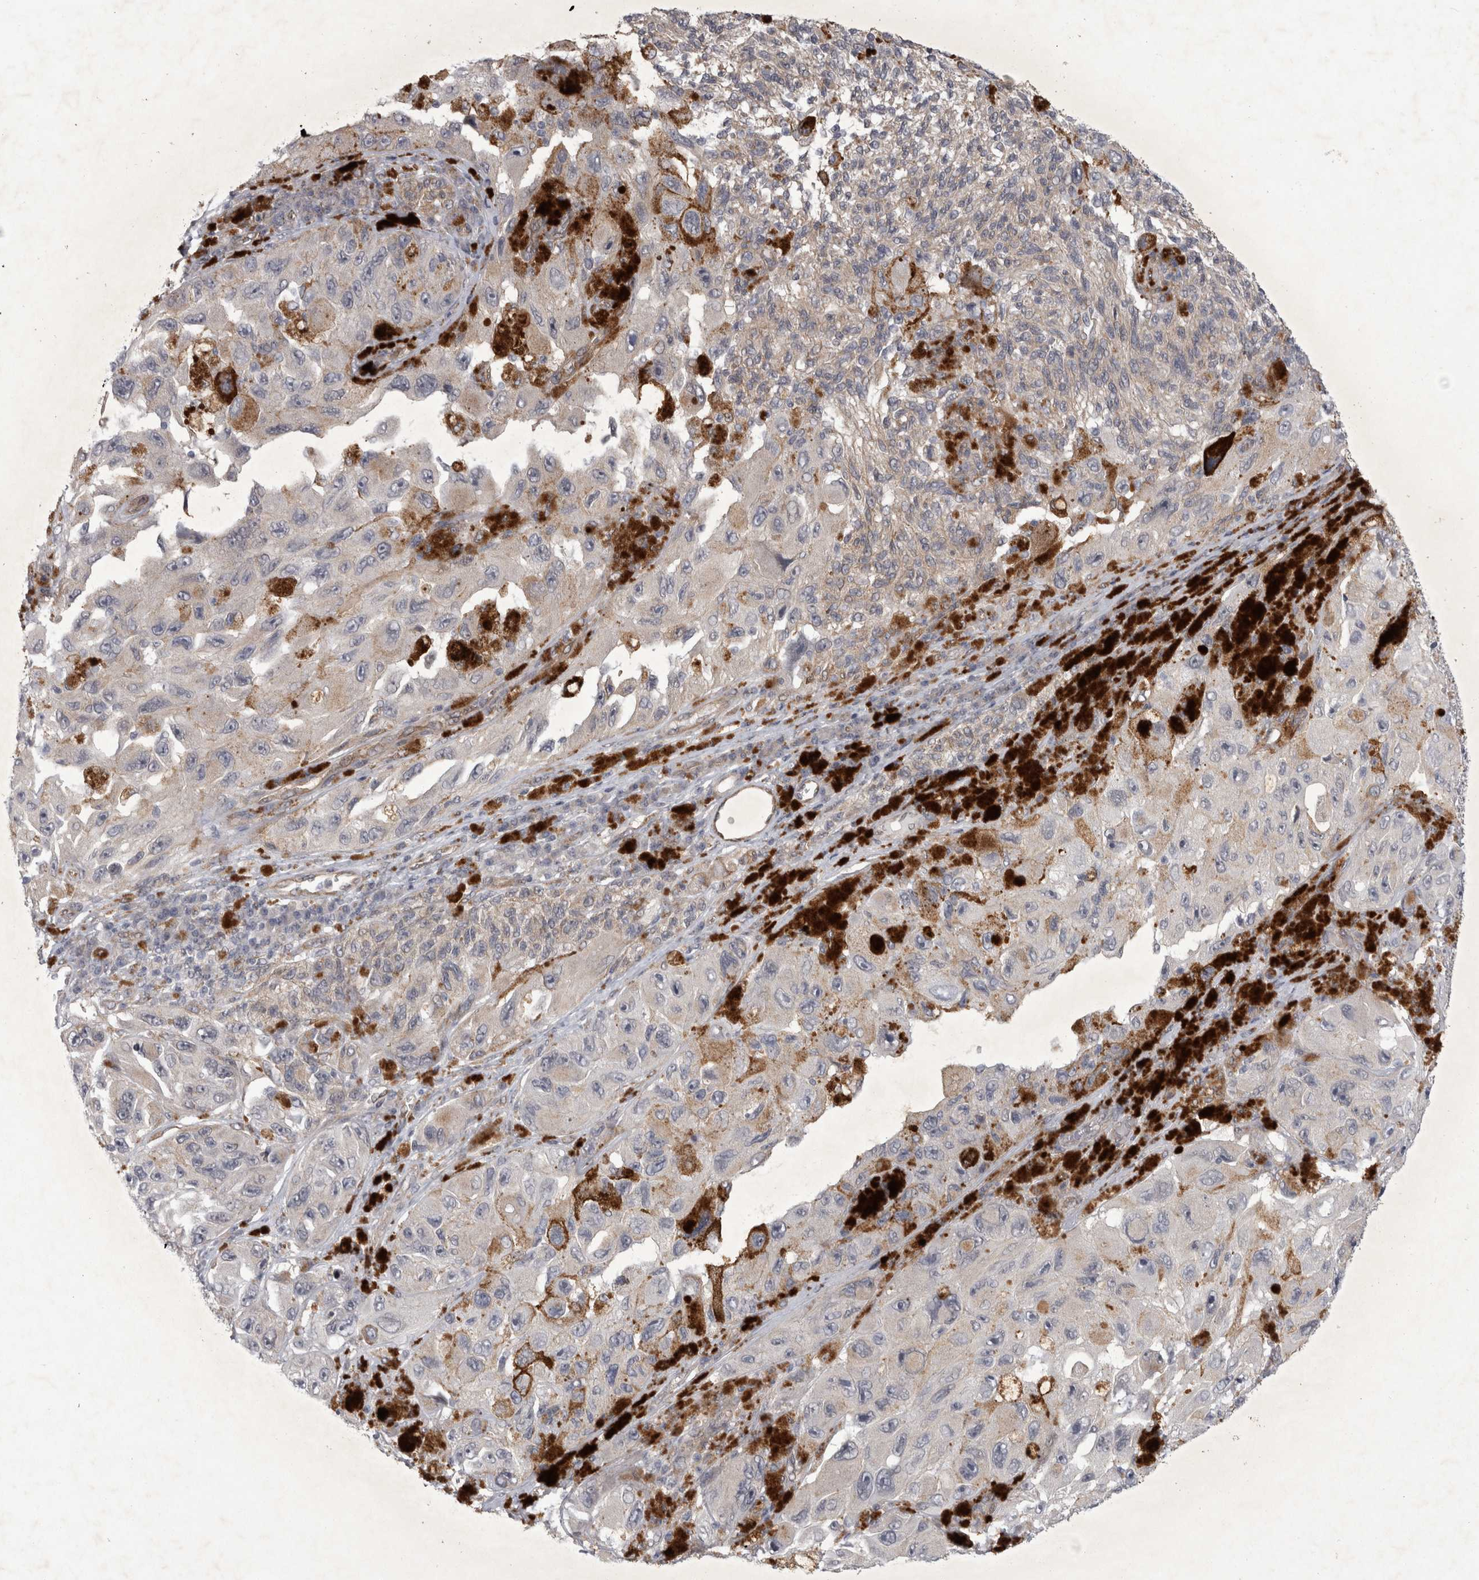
{"staining": {"intensity": "negative", "quantity": "none", "location": "none"}, "tissue": "melanoma", "cell_type": "Tumor cells", "image_type": "cancer", "snomed": [{"axis": "morphology", "description": "Malignant melanoma, NOS"}, {"axis": "topography", "description": "Skin"}], "caption": "Melanoma was stained to show a protein in brown. There is no significant positivity in tumor cells. Brightfield microscopy of IHC stained with DAB (3,3'-diaminobenzidine) (brown) and hematoxylin (blue), captured at high magnification.", "gene": "PARP11", "patient": {"sex": "female", "age": 73}}